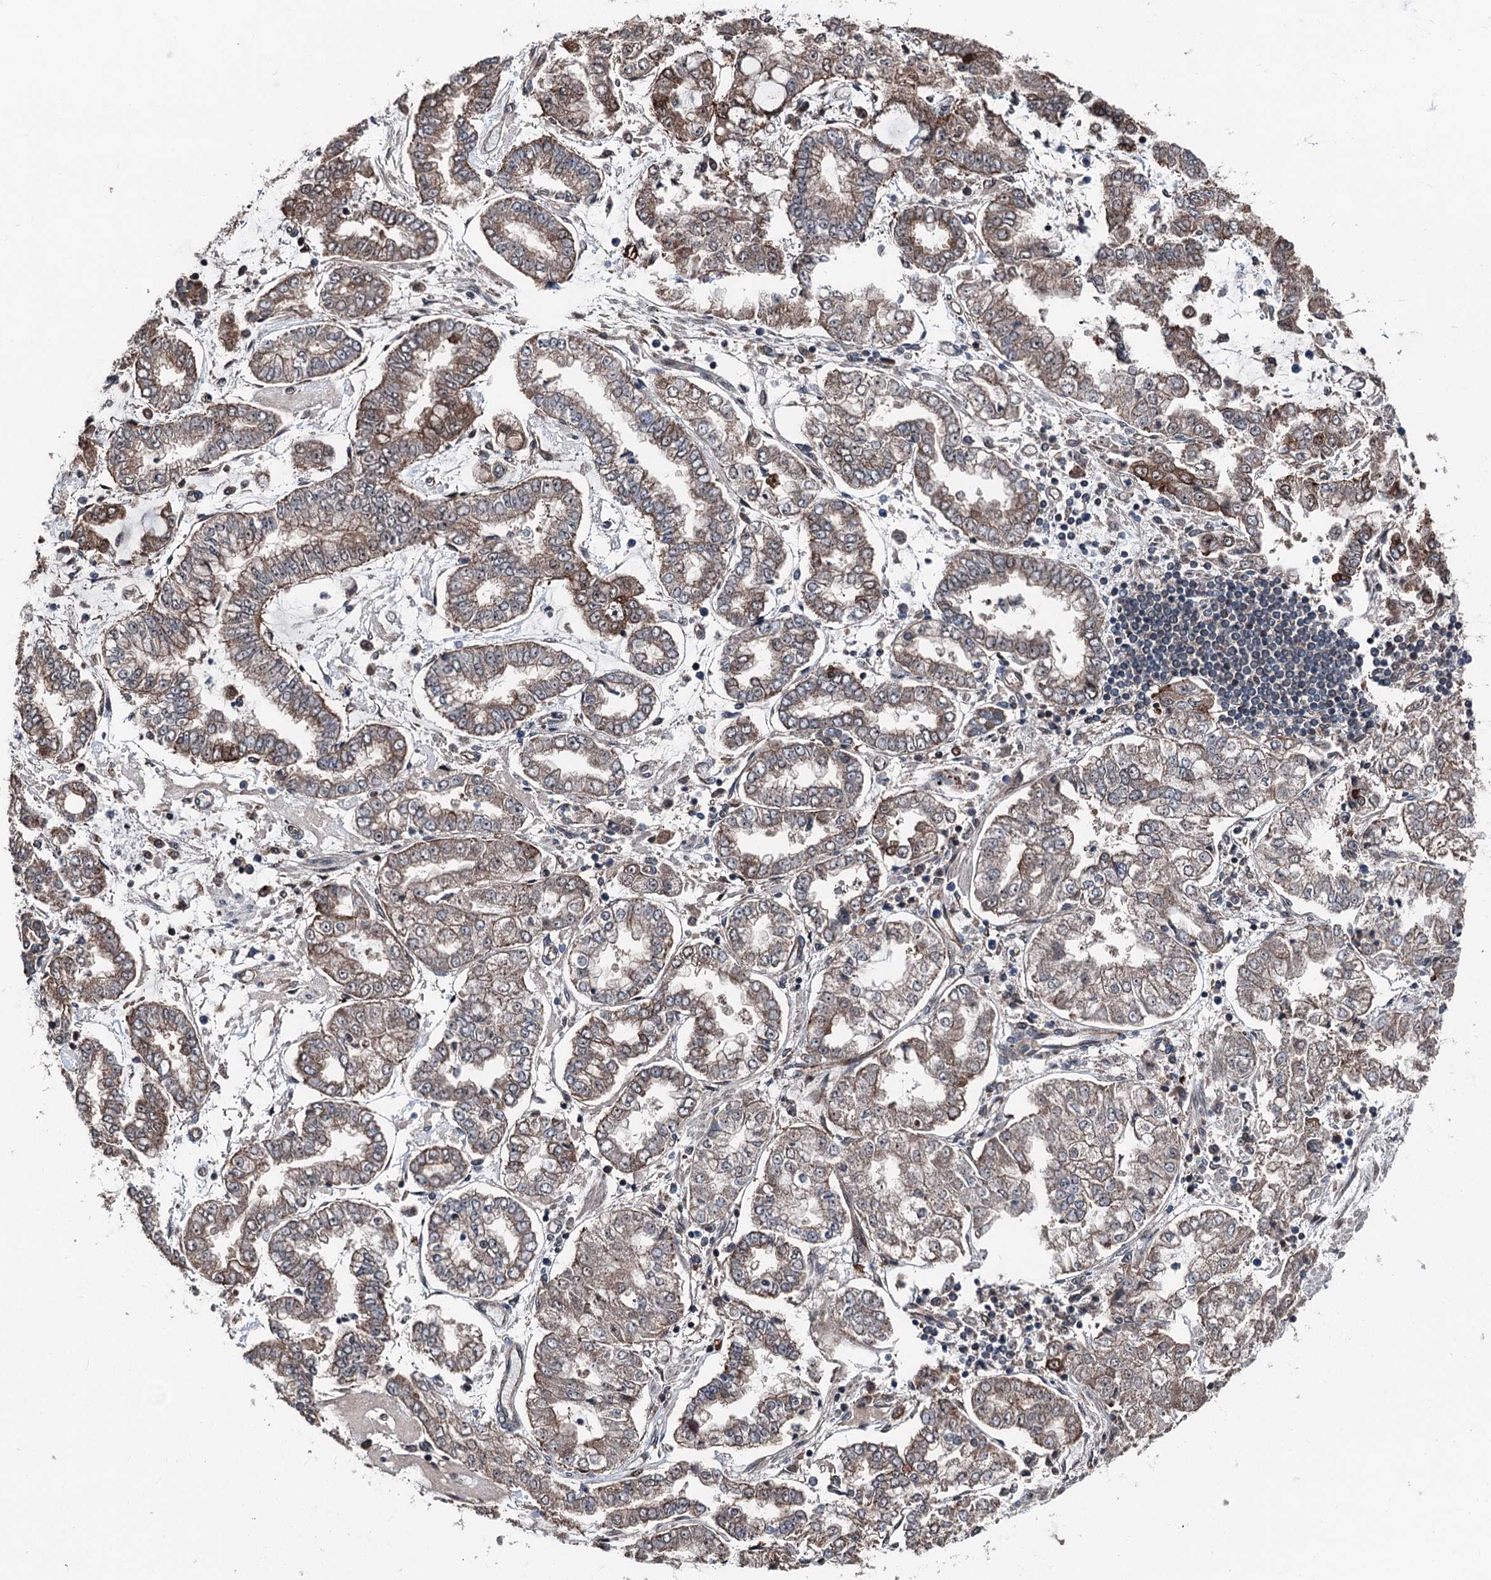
{"staining": {"intensity": "moderate", "quantity": "25%-75%", "location": "cytoplasmic/membranous"}, "tissue": "stomach cancer", "cell_type": "Tumor cells", "image_type": "cancer", "snomed": [{"axis": "morphology", "description": "Adenocarcinoma, NOS"}, {"axis": "topography", "description": "Stomach"}], "caption": "Immunohistochemical staining of human stomach cancer reveals moderate cytoplasmic/membranous protein expression in about 25%-75% of tumor cells.", "gene": "PSMD13", "patient": {"sex": "male", "age": 76}}